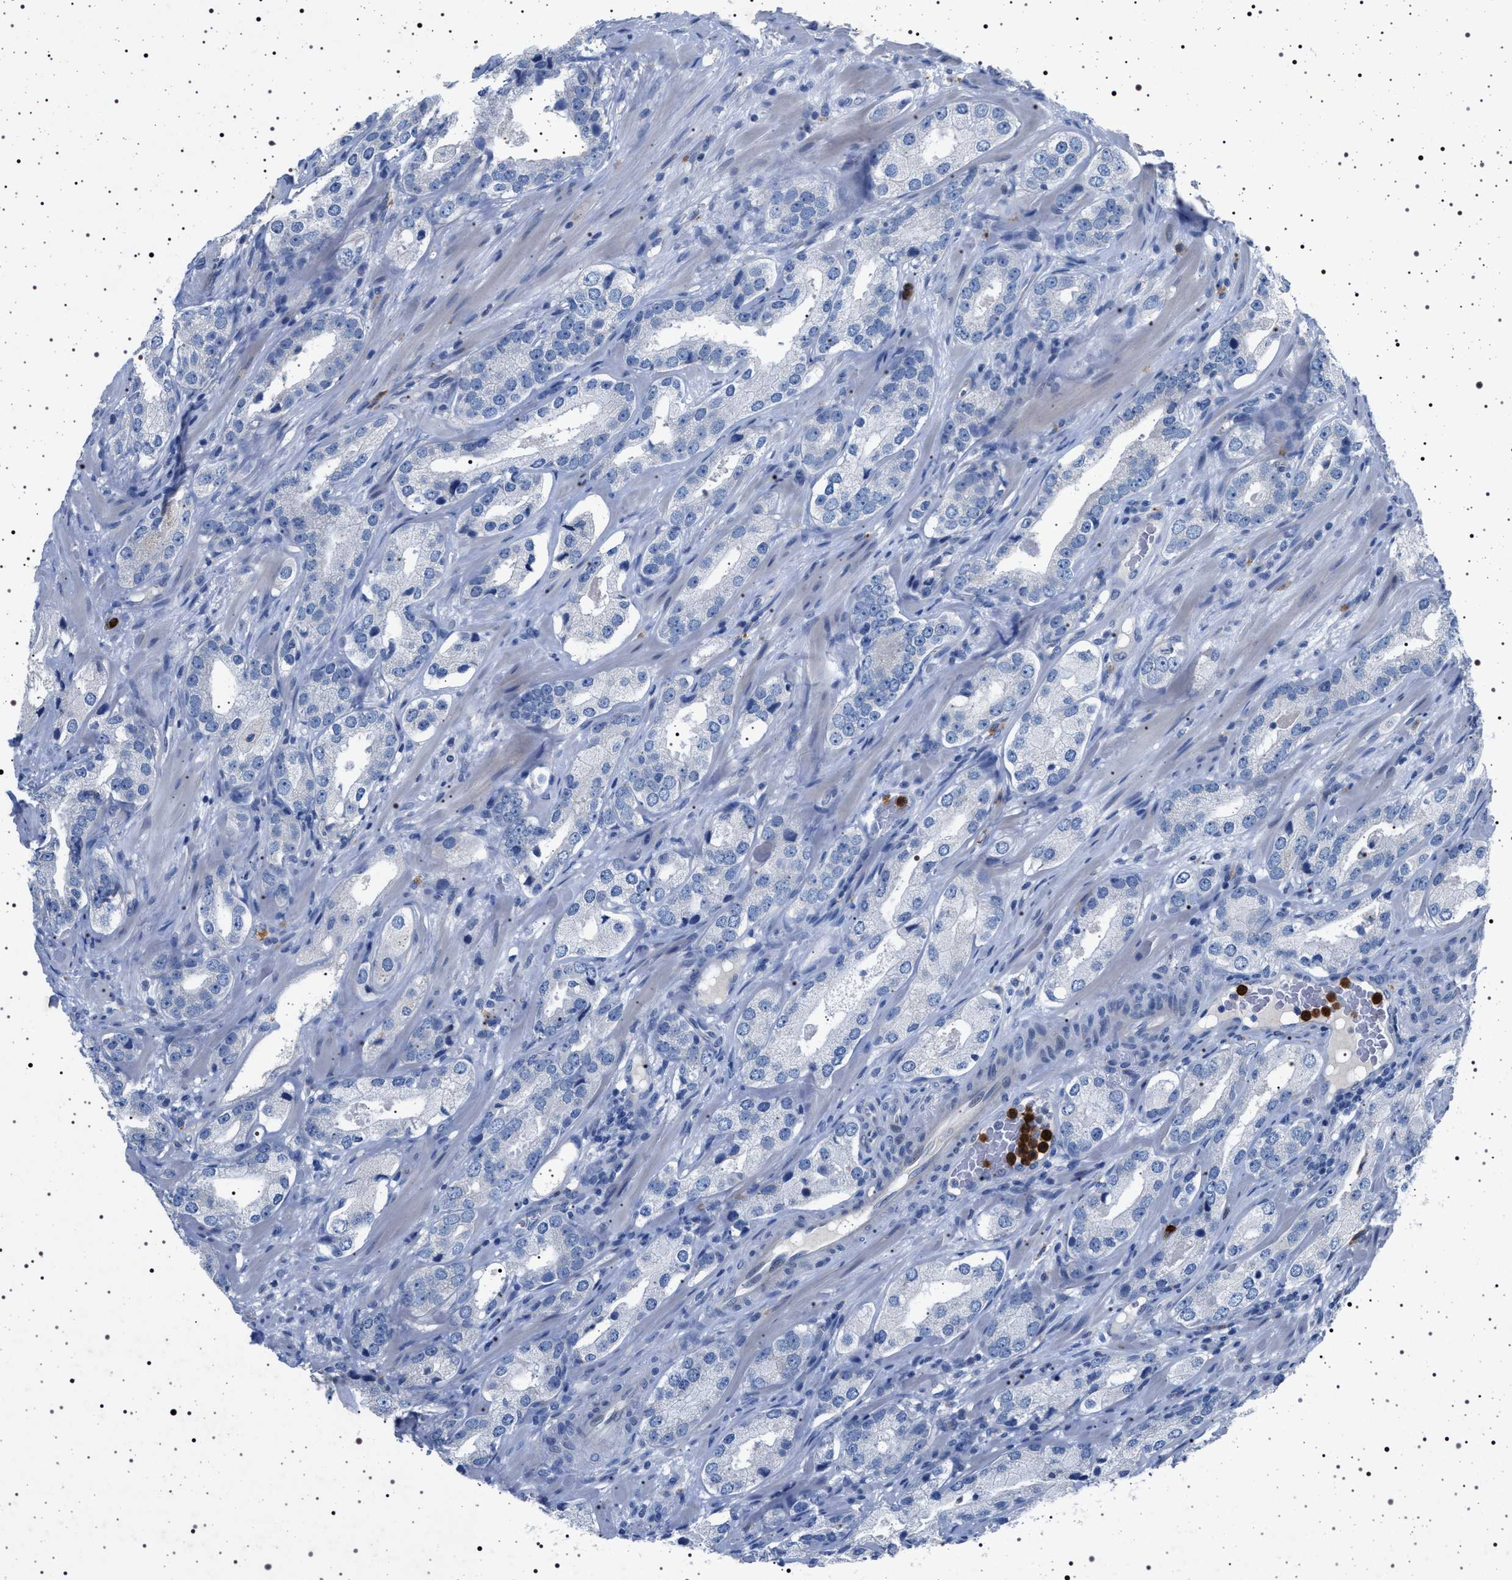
{"staining": {"intensity": "negative", "quantity": "none", "location": "none"}, "tissue": "prostate cancer", "cell_type": "Tumor cells", "image_type": "cancer", "snomed": [{"axis": "morphology", "description": "Adenocarcinoma, High grade"}, {"axis": "topography", "description": "Prostate"}], "caption": "Immunohistochemistry photomicrograph of human prostate cancer stained for a protein (brown), which reveals no positivity in tumor cells.", "gene": "NAT9", "patient": {"sex": "male", "age": 63}}